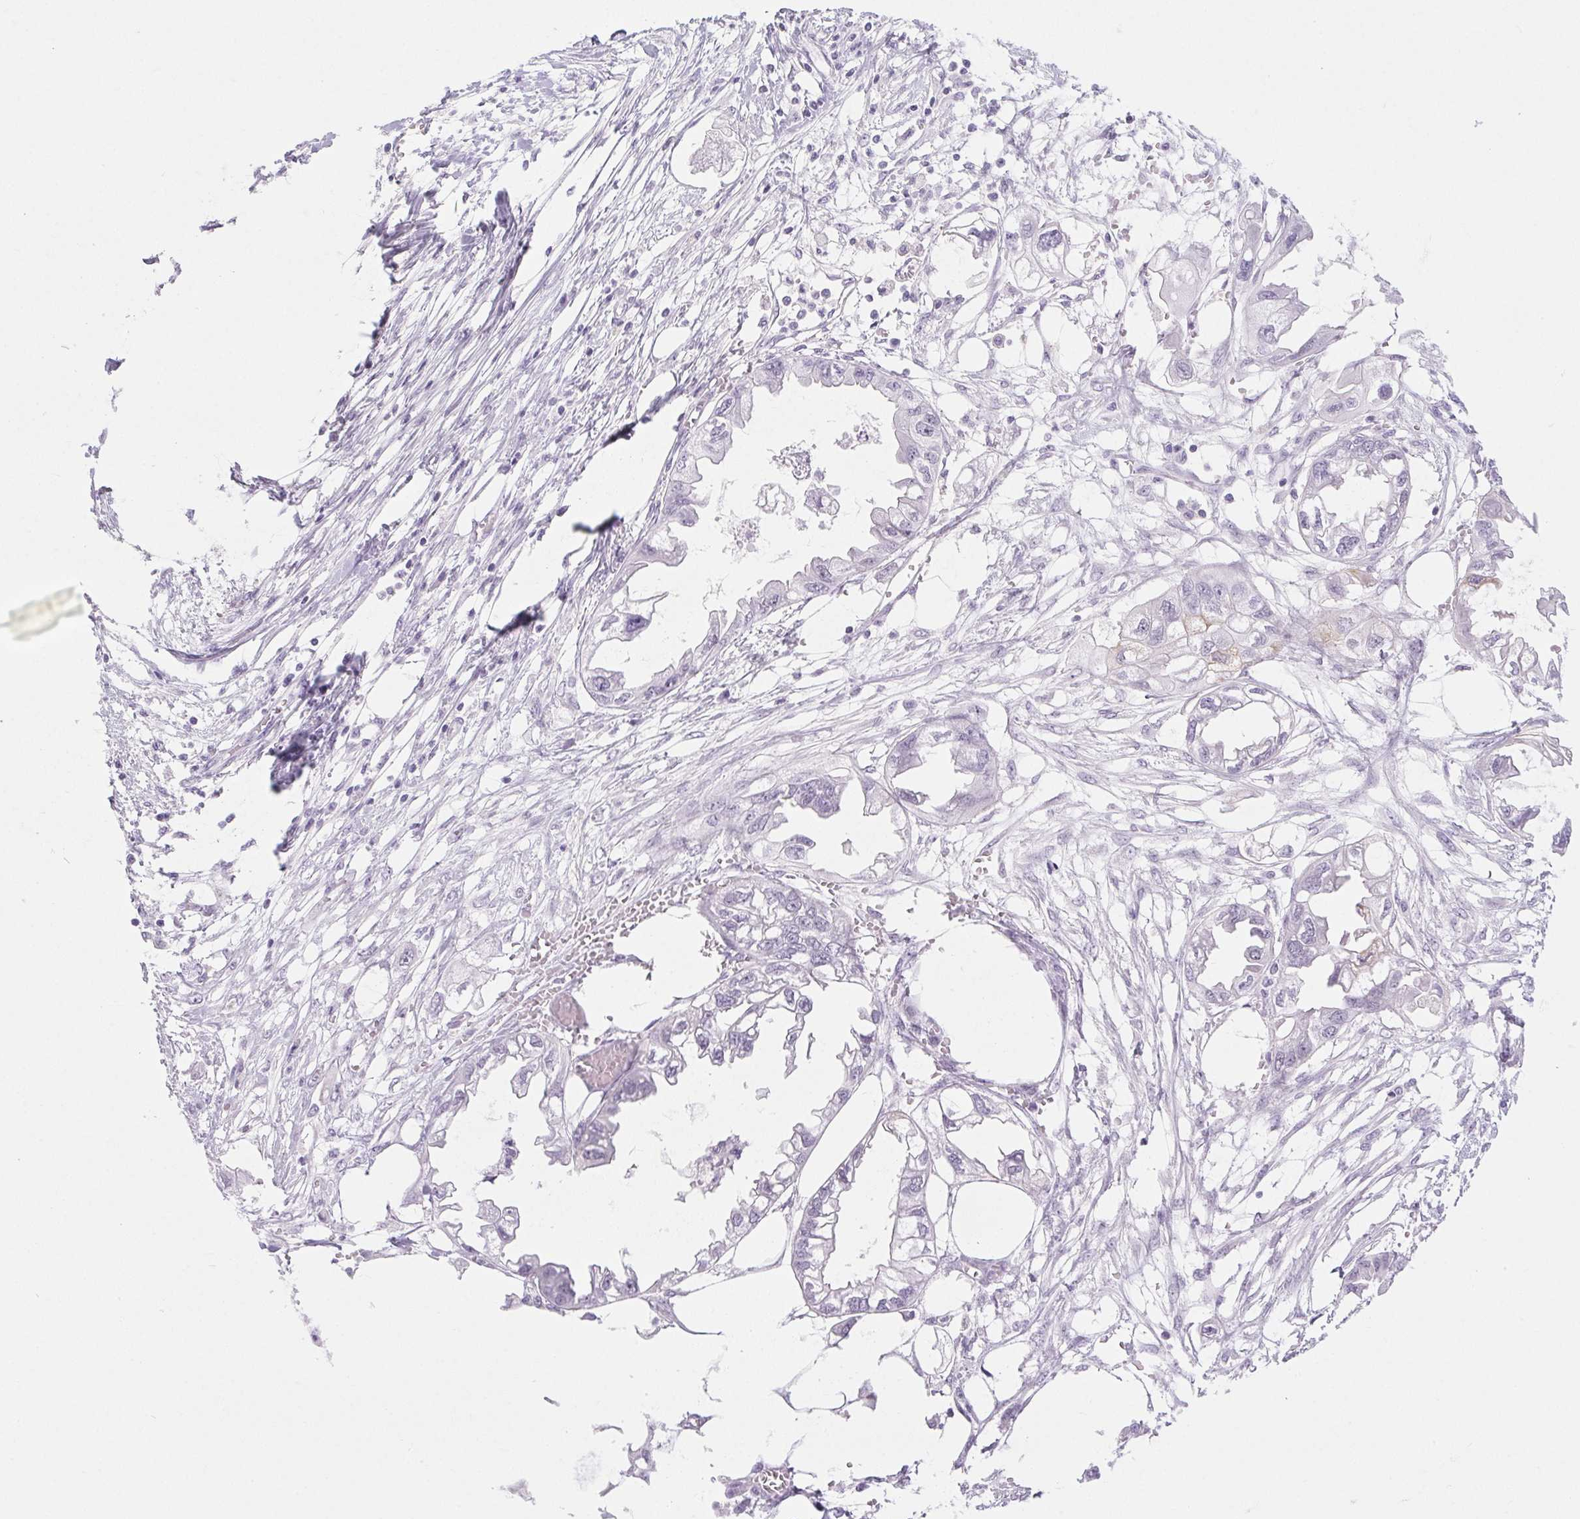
{"staining": {"intensity": "negative", "quantity": "none", "location": "none"}, "tissue": "endometrial cancer", "cell_type": "Tumor cells", "image_type": "cancer", "snomed": [{"axis": "morphology", "description": "Adenocarcinoma, NOS"}, {"axis": "morphology", "description": "Adenocarcinoma, metastatic, NOS"}, {"axis": "topography", "description": "Adipose tissue"}, {"axis": "topography", "description": "Endometrium"}], "caption": "Image shows no significant protein staining in tumor cells of endometrial cancer (metastatic adenocarcinoma). Brightfield microscopy of IHC stained with DAB (brown) and hematoxylin (blue), captured at high magnification.", "gene": "BCAS1", "patient": {"sex": "female", "age": 67}}